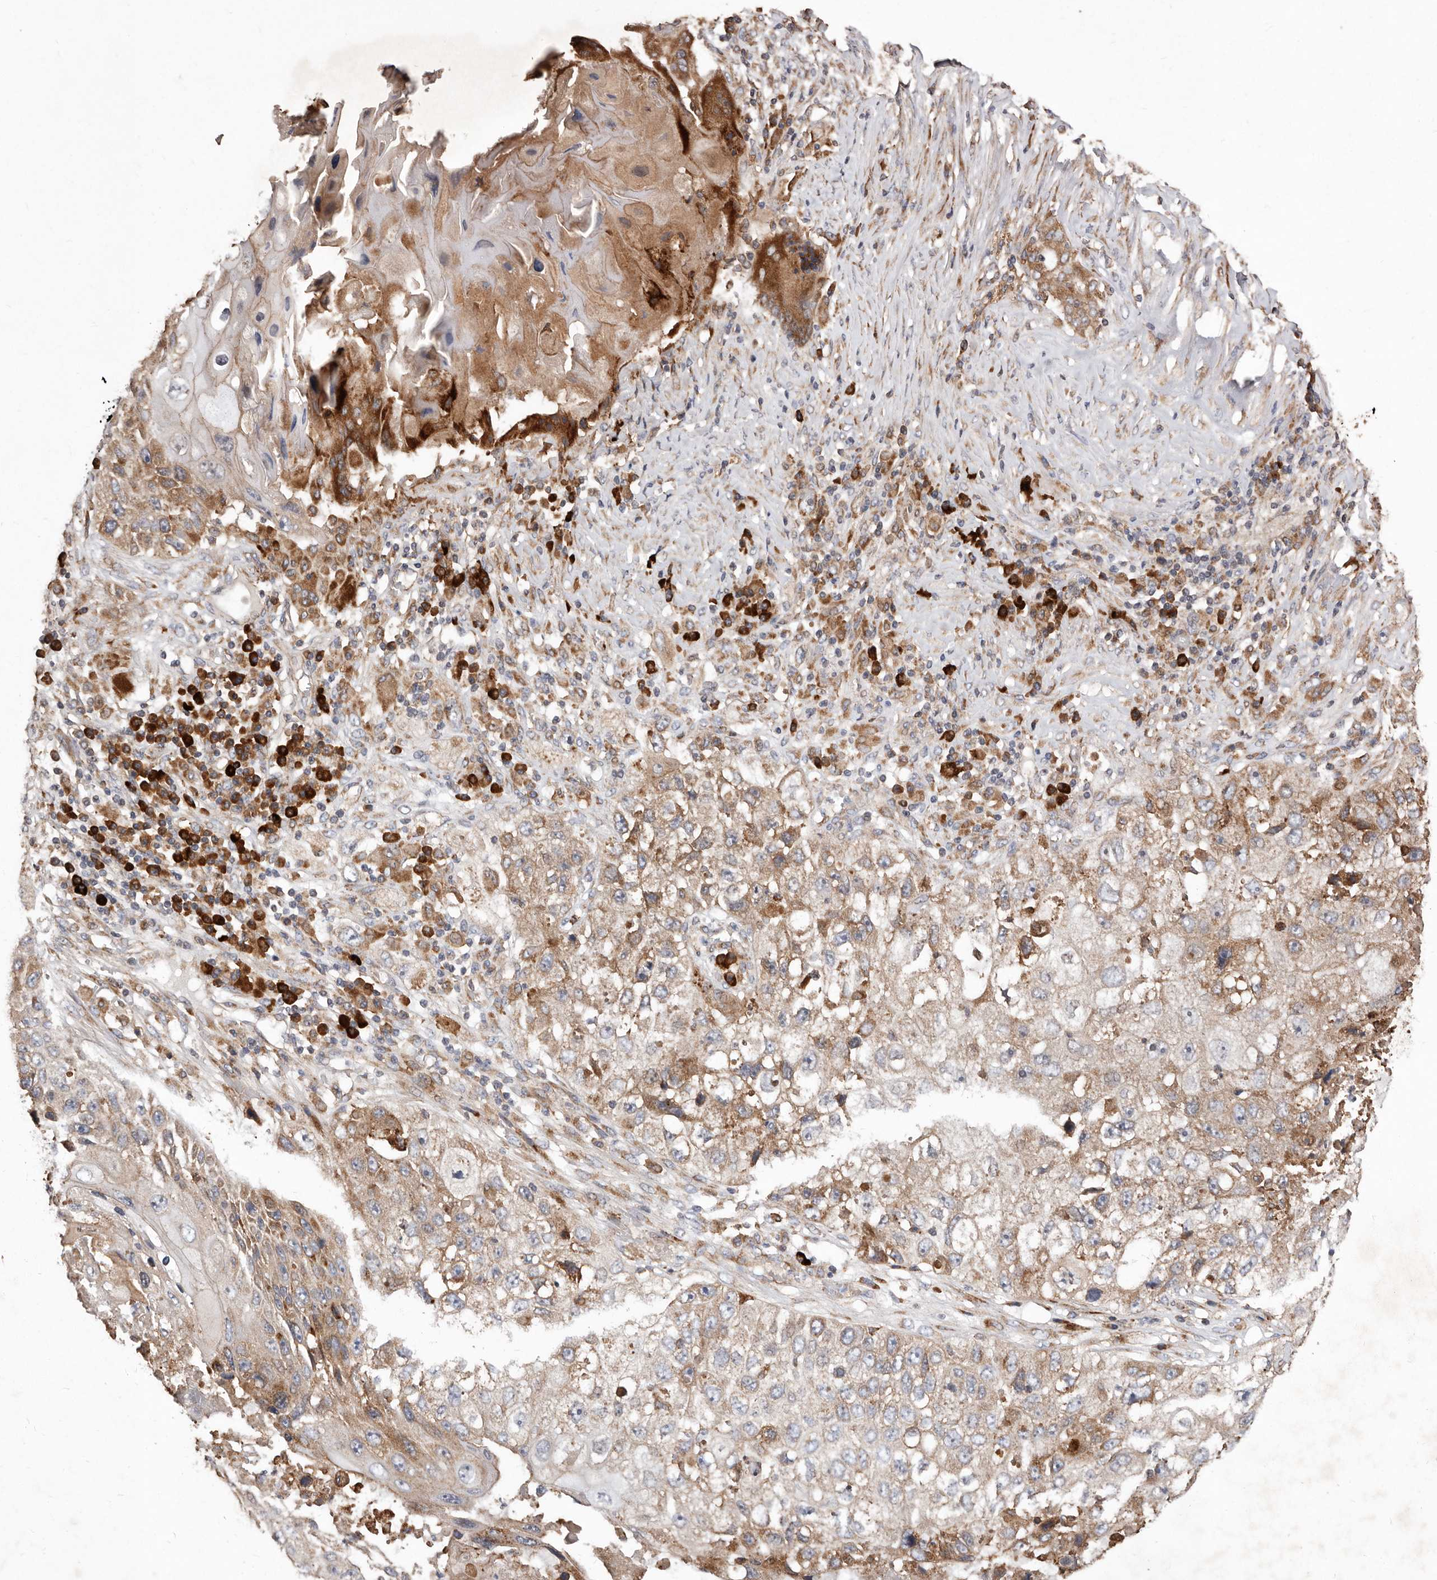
{"staining": {"intensity": "moderate", "quantity": "25%-75%", "location": "cytoplasmic/membranous"}, "tissue": "lung cancer", "cell_type": "Tumor cells", "image_type": "cancer", "snomed": [{"axis": "morphology", "description": "Squamous cell carcinoma, NOS"}, {"axis": "topography", "description": "Lung"}], "caption": "Protein expression analysis of lung squamous cell carcinoma reveals moderate cytoplasmic/membranous expression in about 25%-75% of tumor cells.", "gene": "STEAP2", "patient": {"sex": "male", "age": 61}}